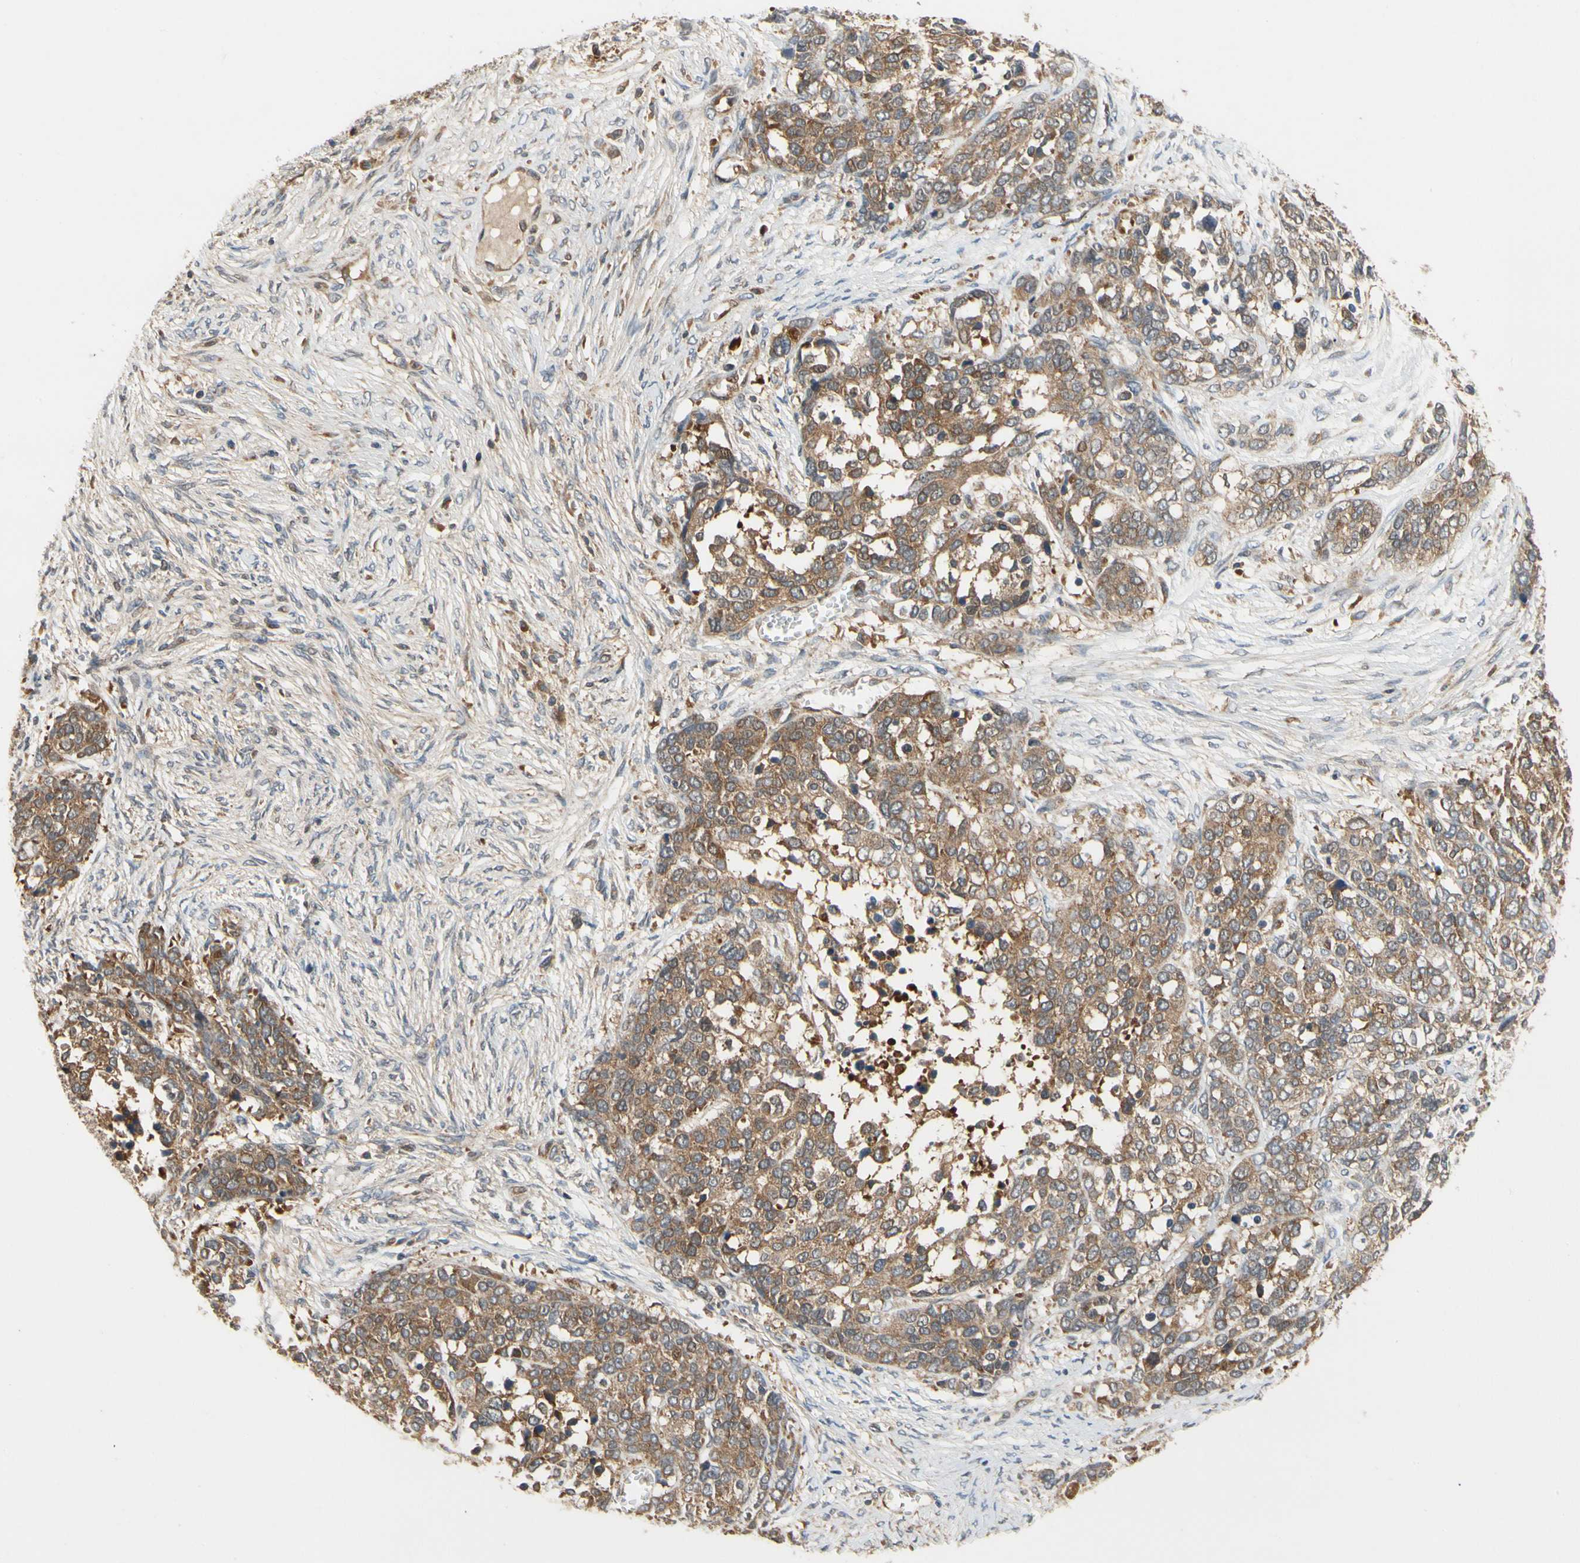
{"staining": {"intensity": "moderate", "quantity": ">75%", "location": "cytoplasmic/membranous"}, "tissue": "ovarian cancer", "cell_type": "Tumor cells", "image_type": "cancer", "snomed": [{"axis": "morphology", "description": "Cystadenocarcinoma, serous, NOS"}, {"axis": "topography", "description": "Ovary"}], "caption": "Immunohistochemistry (IHC) of human ovarian cancer (serous cystadenocarcinoma) exhibits medium levels of moderate cytoplasmic/membranous staining in approximately >75% of tumor cells.", "gene": "TDRP", "patient": {"sex": "female", "age": 44}}